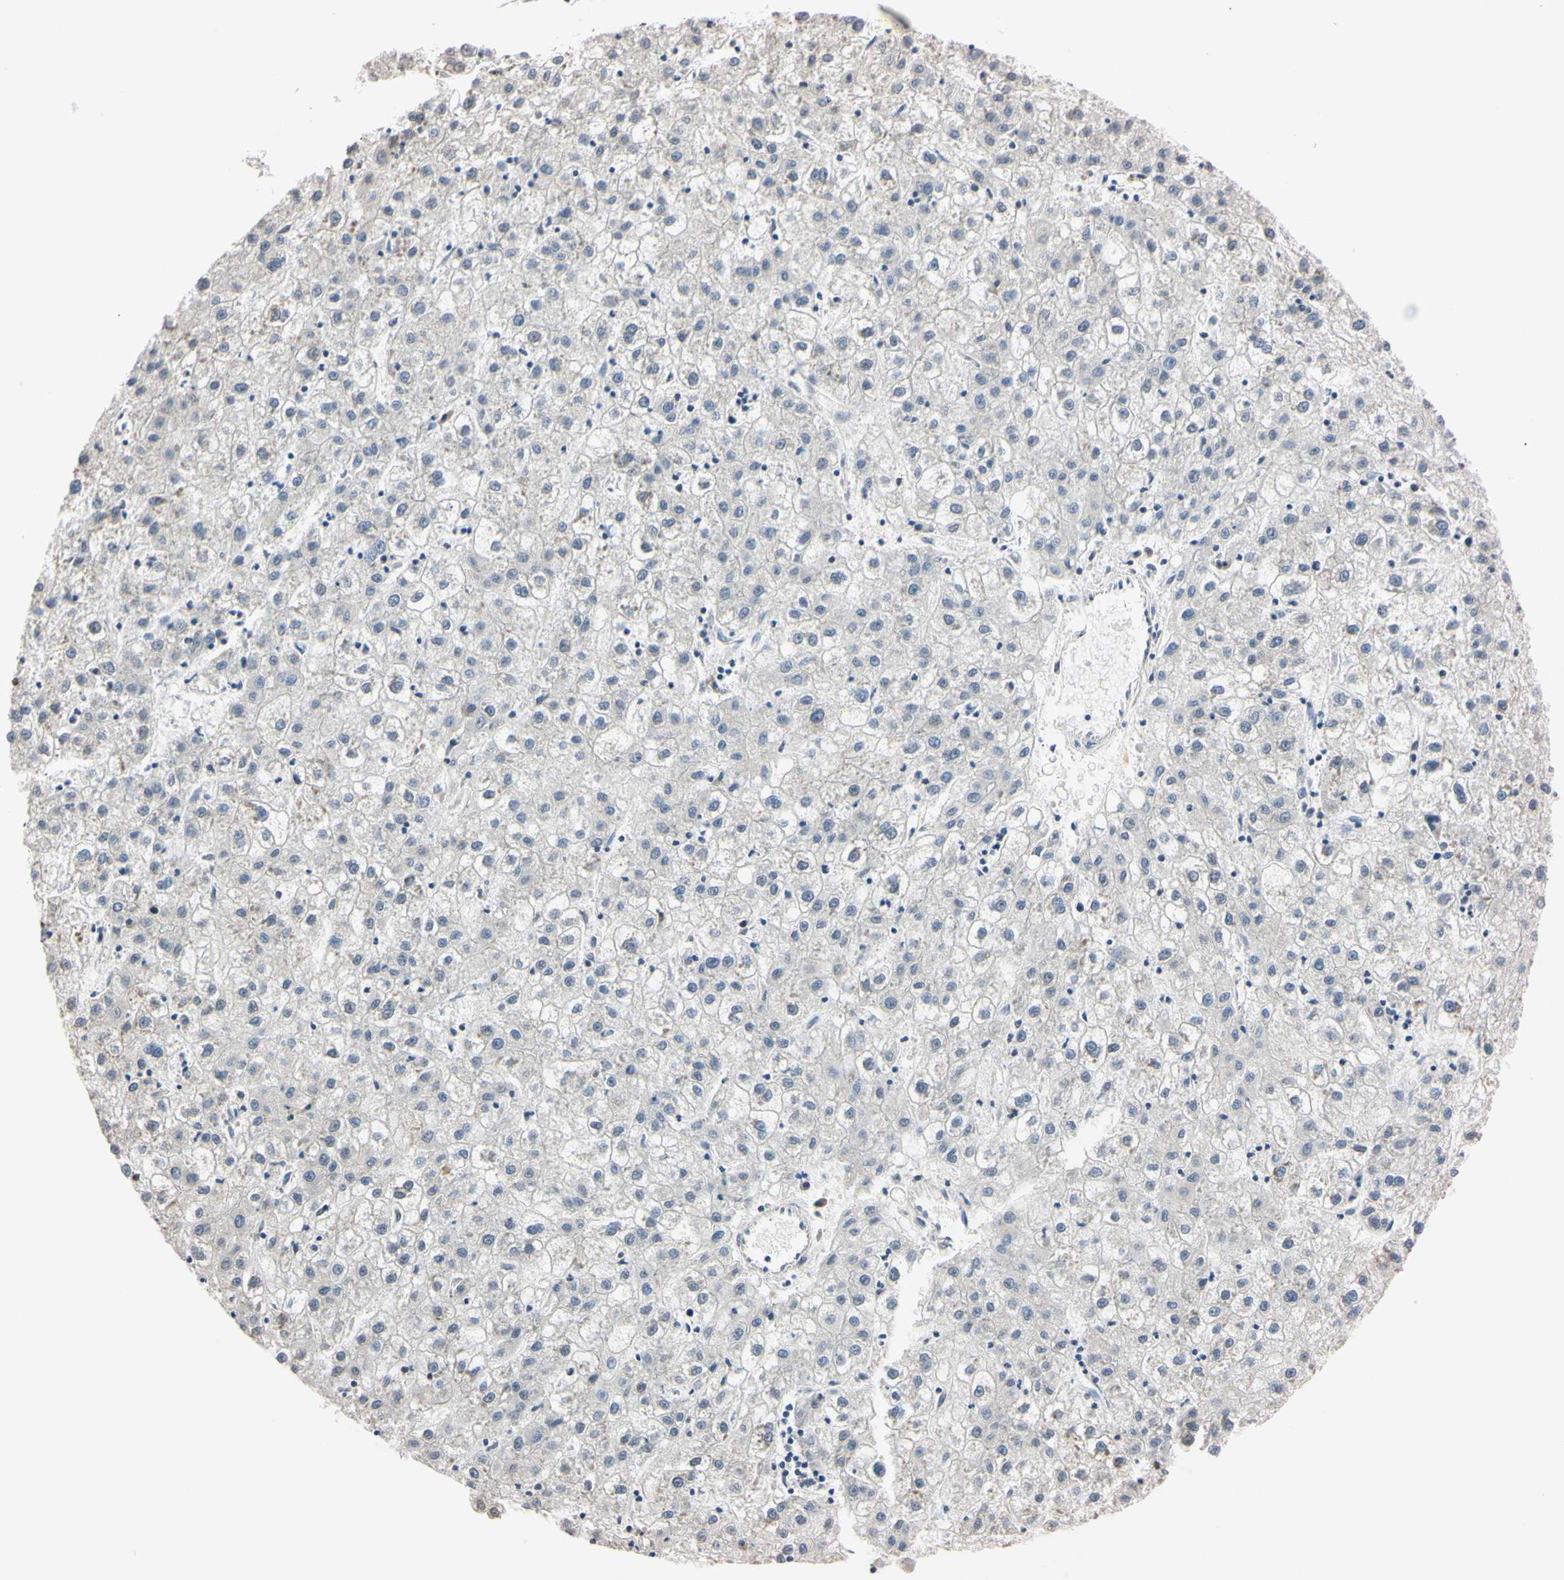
{"staining": {"intensity": "weak", "quantity": "<25%", "location": "nuclear"}, "tissue": "liver cancer", "cell_type": "Tumor cells", "image_type": "cancer", "snomed": [{"axis": "morphology", "description": "Carcinoma, Hepatocellular, NOS"}, {"axis": "topography", "description": "Liver"}], "caption": "IHC histopathology image of neoplastic tissue: human hepatocellular carcinoma (liver) stained with DAB reveals no significant protein staining in tumor cells. (DAB (3,3'-diaminobenzidine) immunohistochemistry, high magnification).", "gene": "CDC45", "patient": {"sex": "male", "age": 72}}